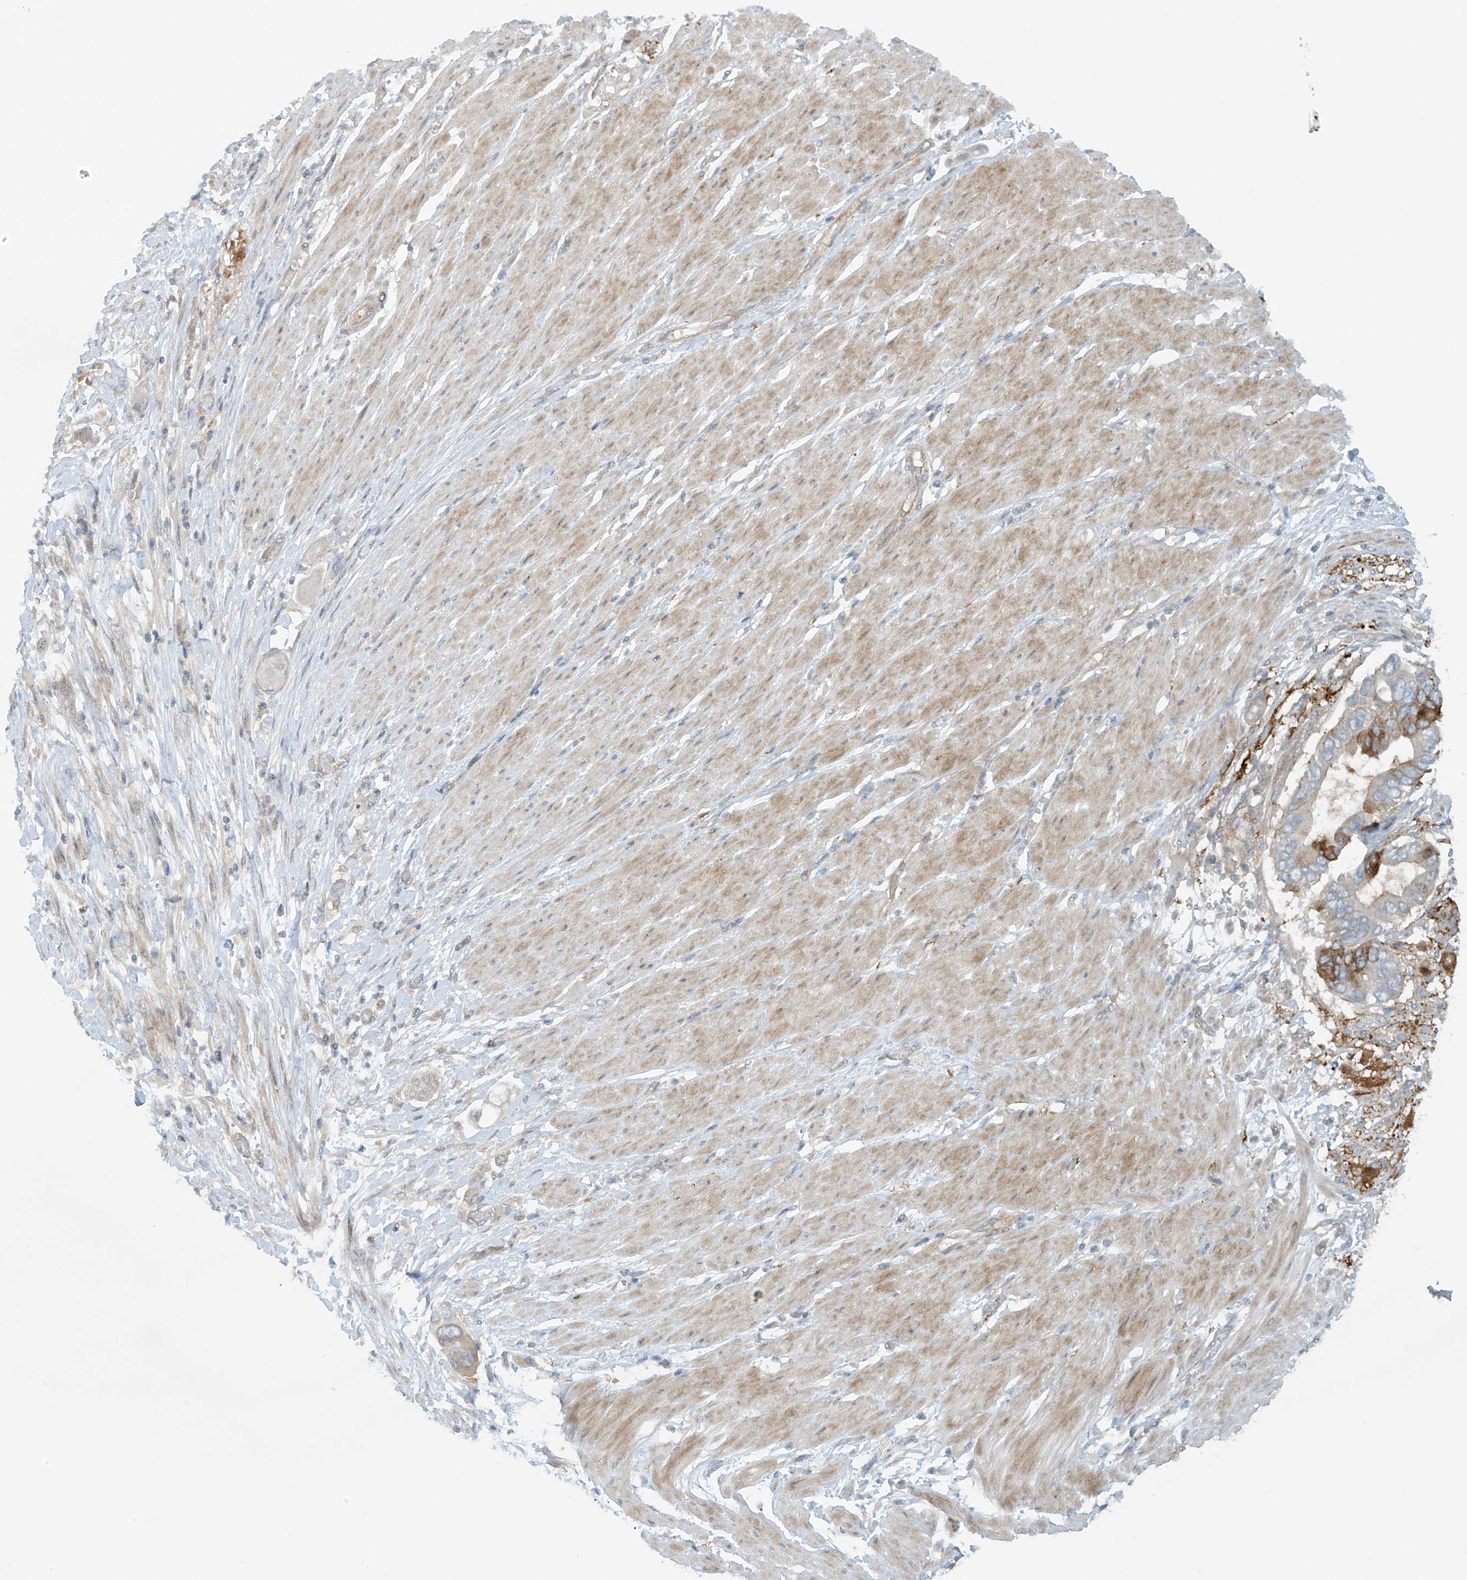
{"staining": {"intensity": "moderate", "quantity": "25%-75%", "location": "cytoplasmic/membranous"}, "tissue": "pancreatic cancer", "cell_type": "Tumor cells", "image_type": "cancer", "snomed": [{"axis": "morphology", "description": "Adenocarcinoma, NOS"}, {"axis": "topography", "description": "Pancreas"}], "caption": "Approximately 25%-75% of tumor cells in human pancreatic adenocarcinoma reveal moderate cytoplasmic/membranous protein positivity as visualized by brown immunohistochemical staining.", "gene": "FSD1L", "patient": {"sex": "male", "age": 68}}